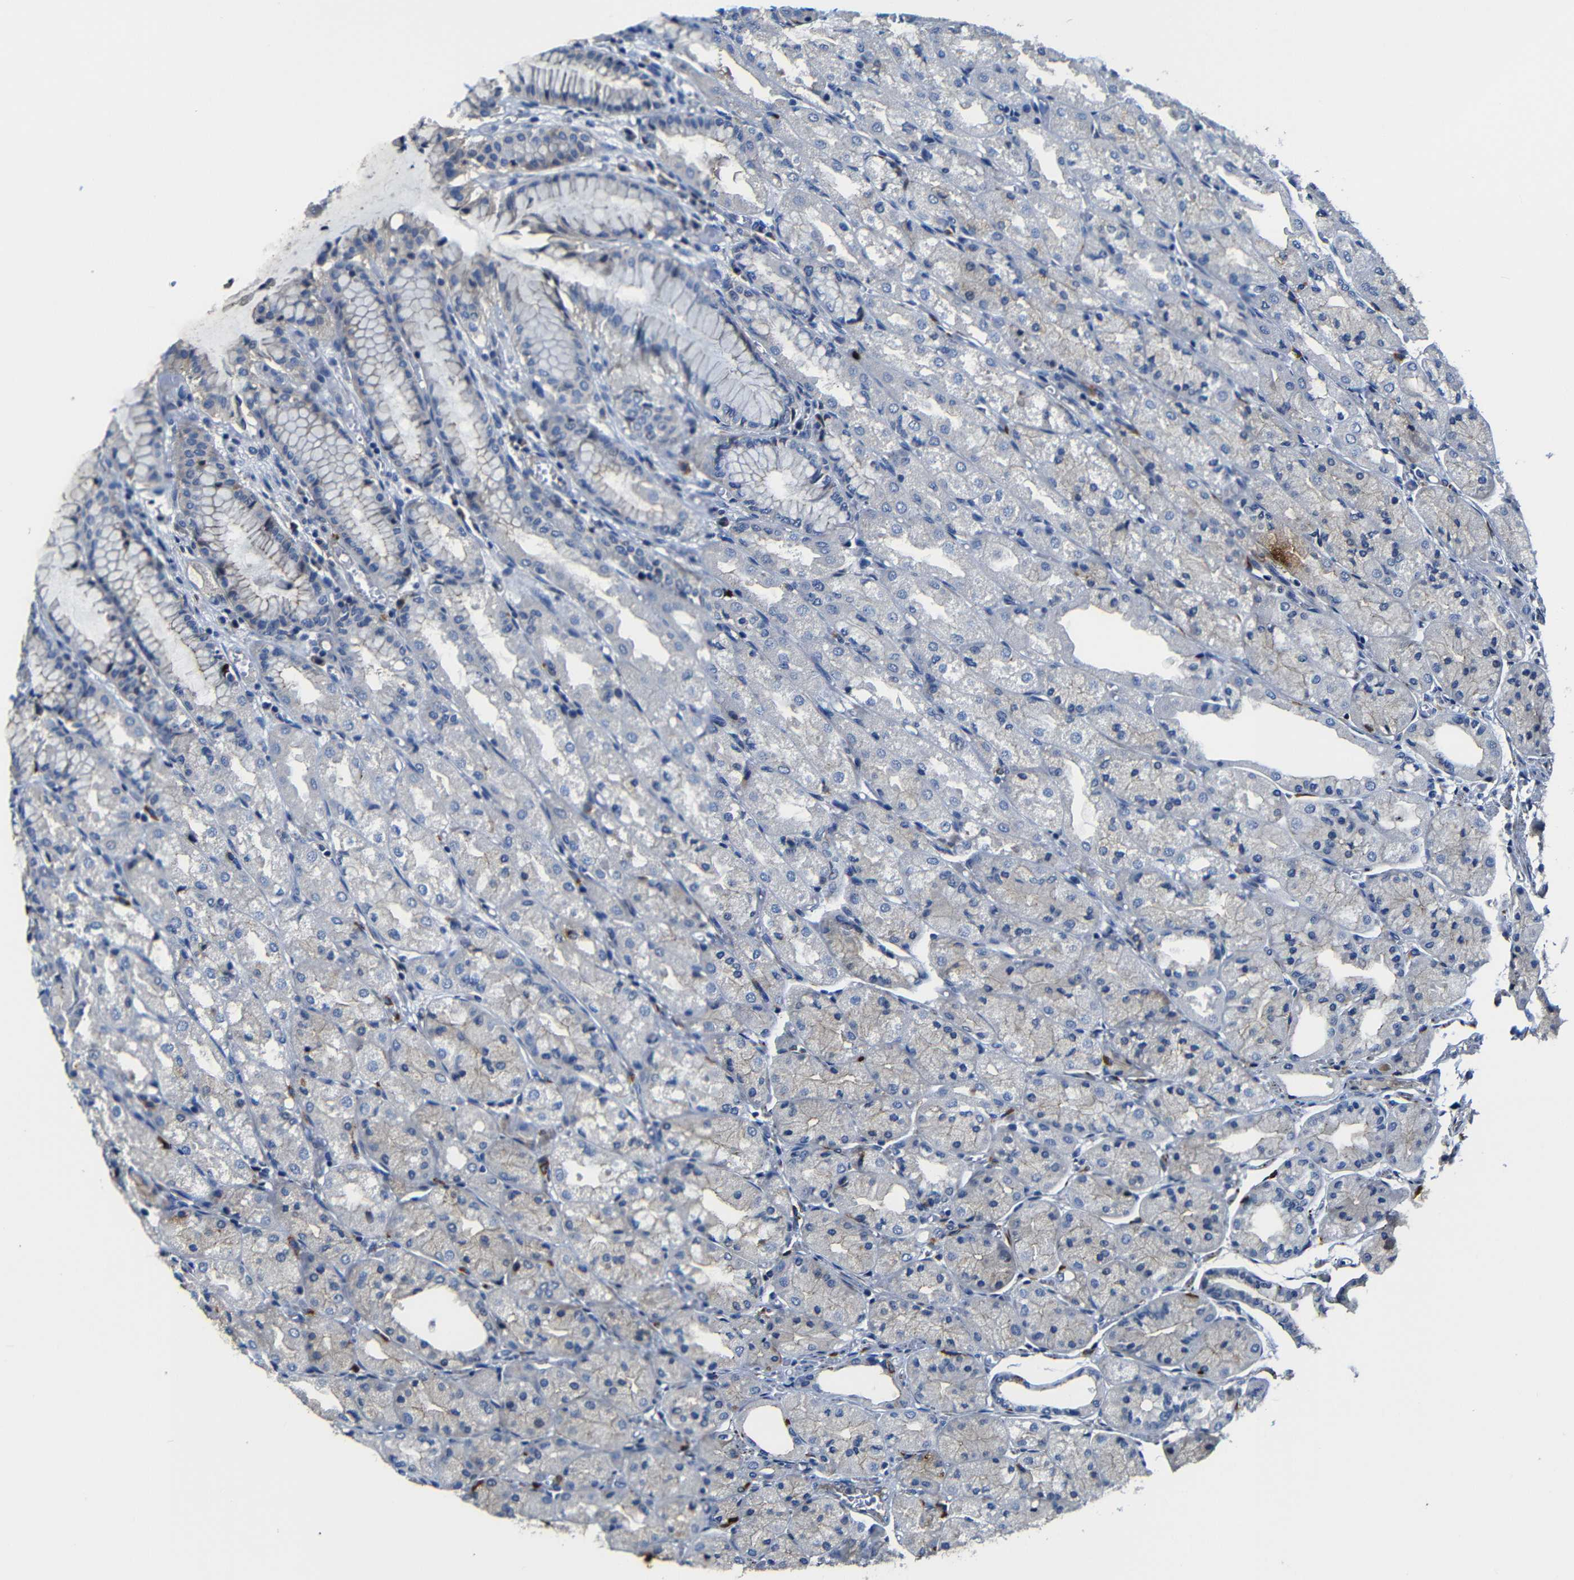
{"staining": {"intensity": "weak", "quantity": "<25%", "location": "cytoplasmic/membranous"}, "tissue": "stomach", "cell_type": "Glandular cells", "image_type": "normal", "snomed": [{"axis": "morphology", "description": "Normal tissue, NOS"}, {"axis": "topography", "description": "Stomach, upper"}], "caption": "High magnification brightfield microscopy of normal stomach stained with DAB (3,3'-diaminobenzidine) (brown) and counterstained with hematoxylin (blue): glandular cells show no significant expression.", "gene": "AFDN", "patient": {"sex": "male", "age": 72}}